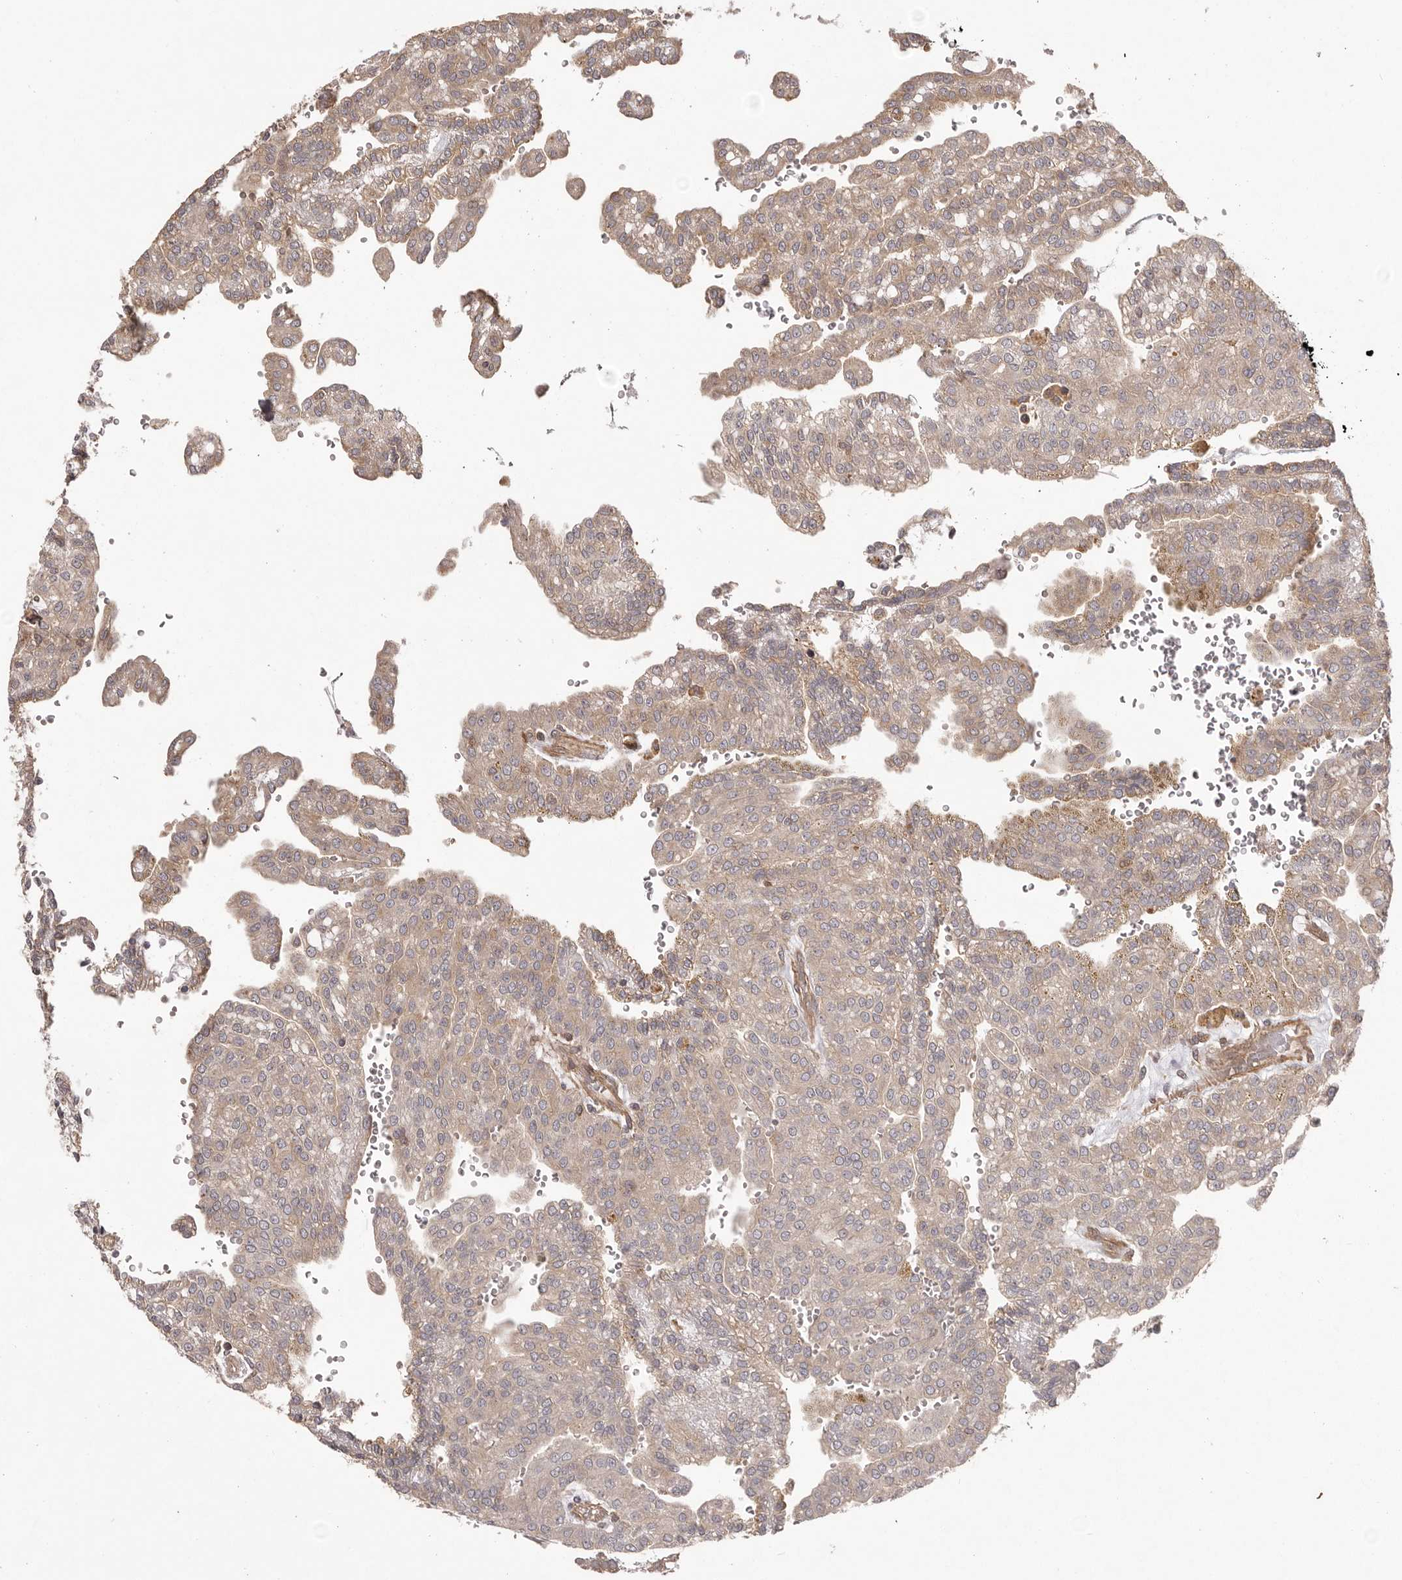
{"staining": {"intensity": "moderate", "quantity": ">75%", "location": "cytoplasmic/membranous"}, "tissue": "renal cancer", "cell_type": "Tumor cells", "image_type": "cancer", "snomed": [{"axis": "morphology", "description": "Adenocarcinoma, NOS"}, {"axis": "topography", "description": "Kidney"}], "caption": "The image shows immunohistochemical staining of renal adenocarcinoma. There is moderate cytoplasmic/membranous staining is identified in about >75% of tumor cells.", "gene": "NFKBIA", "patient": {"sex": "male", "age": 63}}